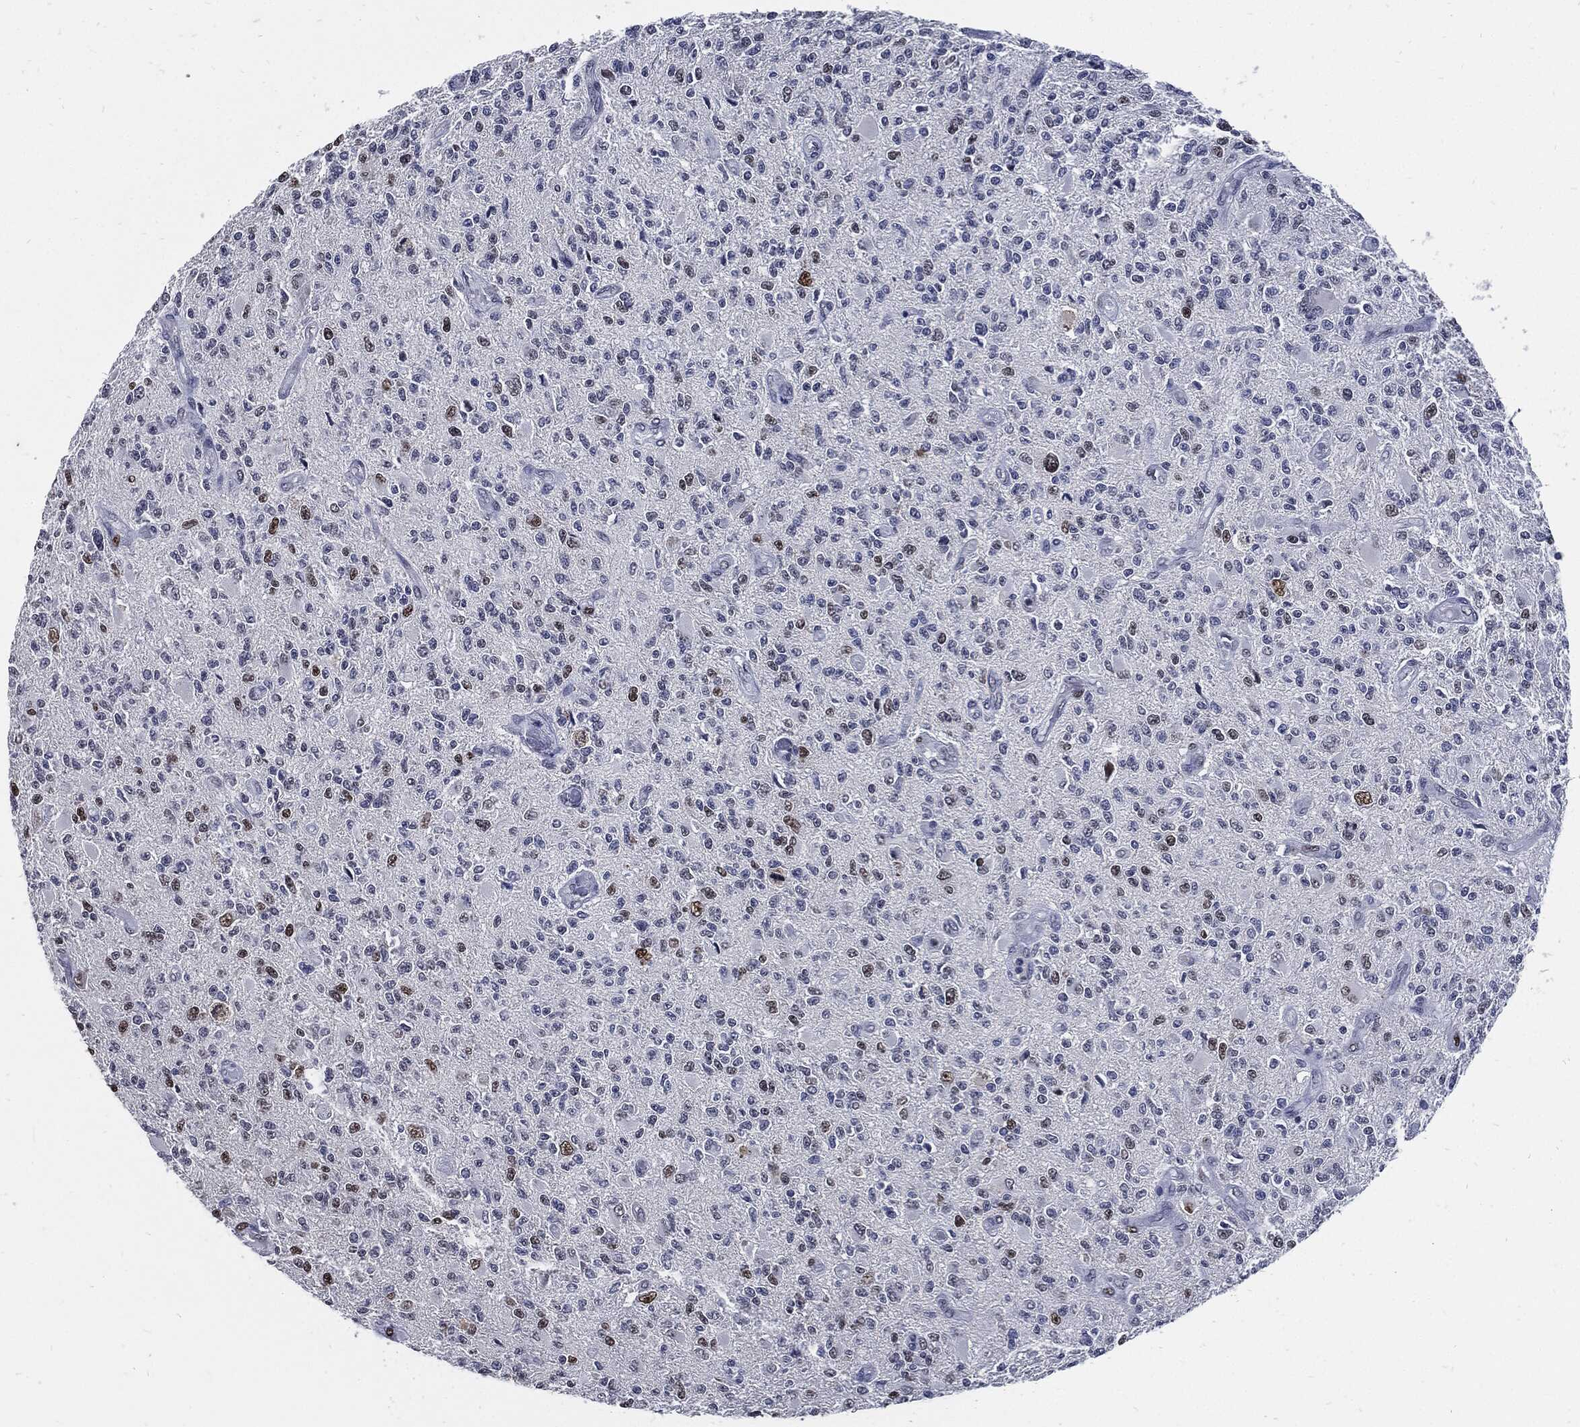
{"staining": {"intensity": "moderate", "quantity": "<25%", "location": "nuclear"}, "tissue": "glioma", "cell_type": "Tumor cells", "image_type": "cancer", "snomed": [{"axis": "morphology", "description": "Glioma, malignant, High grade"}, {"axis": "topography", "description": "Brain"}], "caption": "Immunohistochemical staining of high-grade glioma (malignant) exhibits low levels of moderate nuclear staining in about <25% of tumor cells.", "gene": "NBN", "patient": {"sex": "female", "age": 63}}